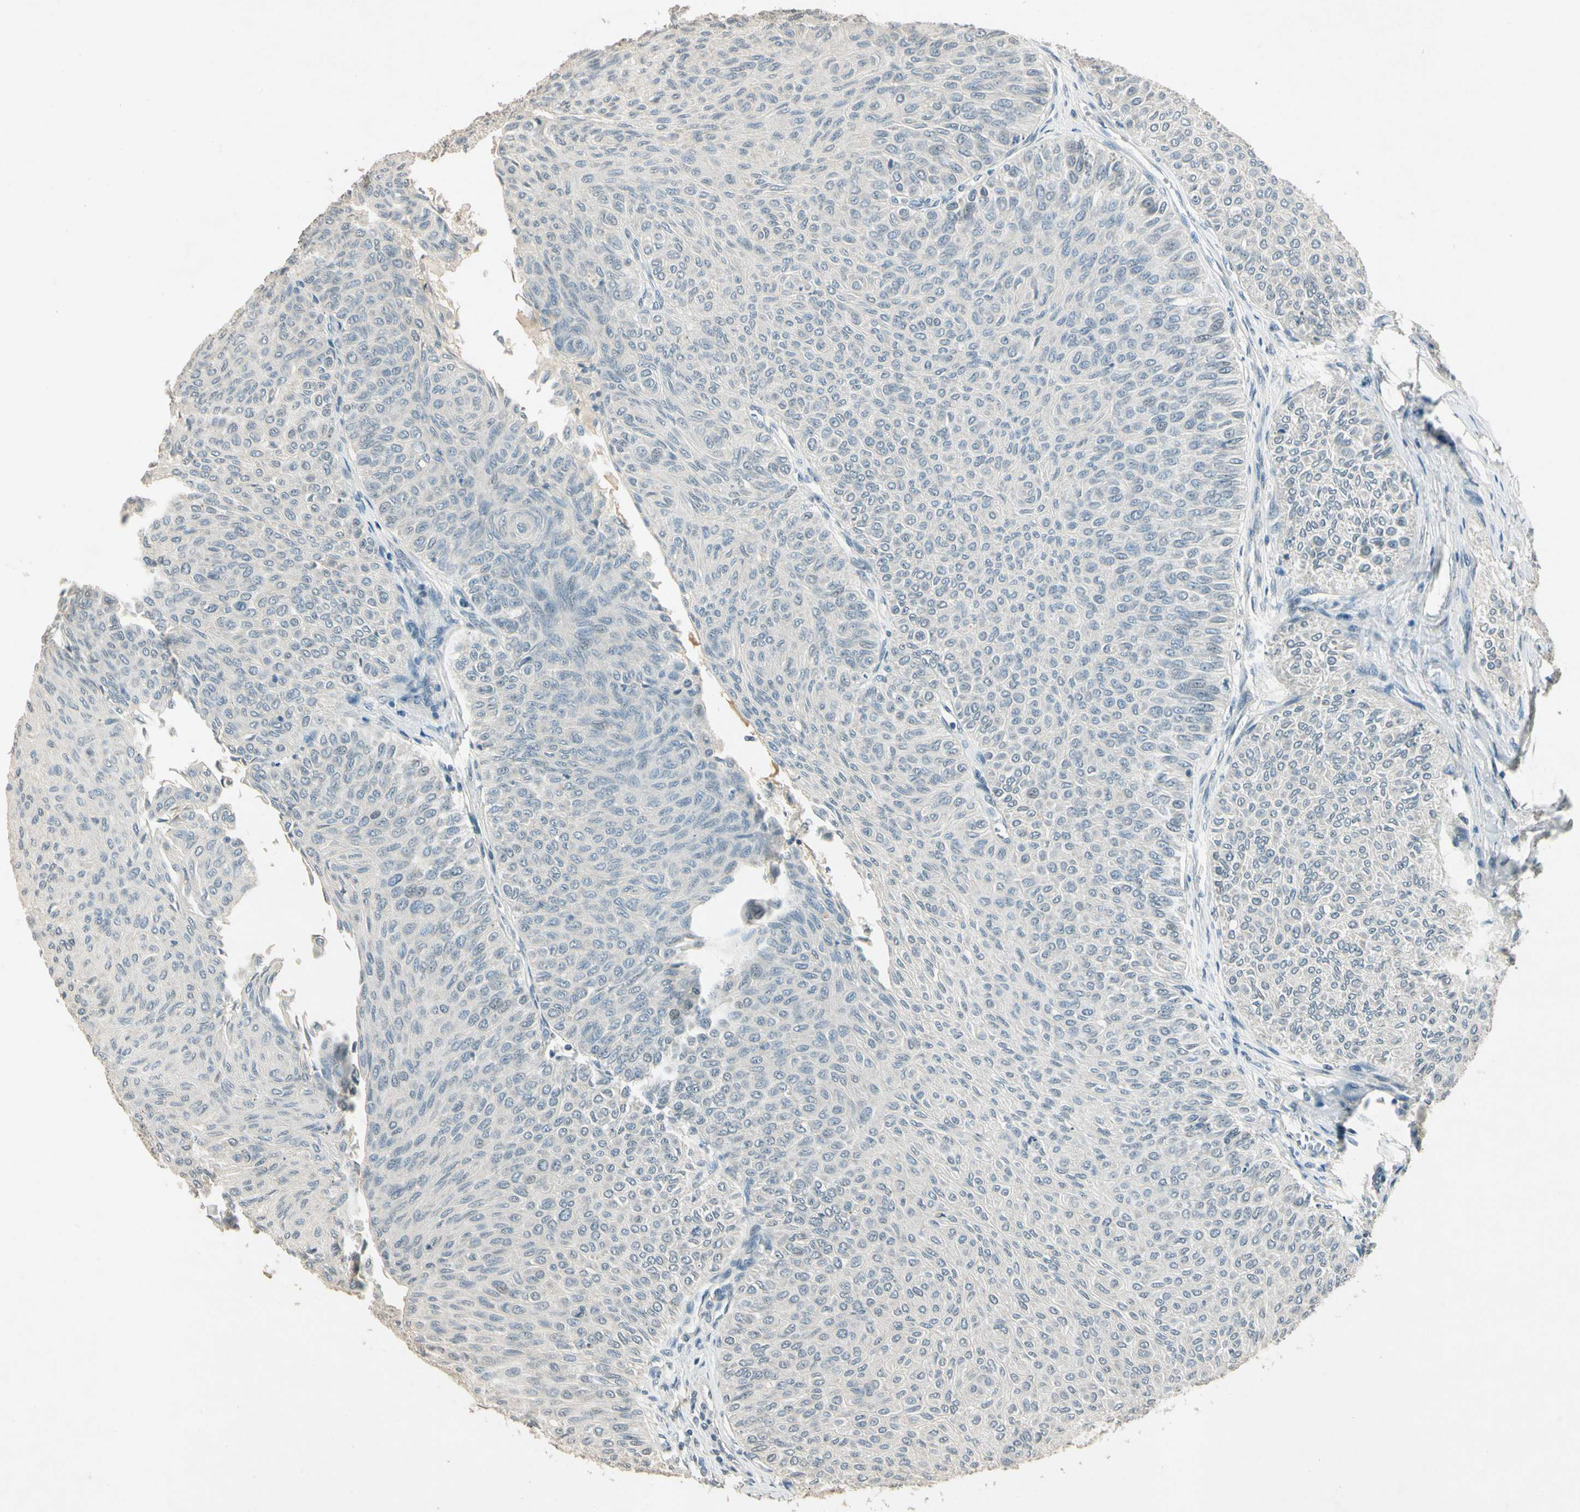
{"staining": {"intensity": "negative", "quantity": "none", "location": "none"}, "tissue": "urothelial cancer", "cell_type": "Tumor cells", "image_type": "cancer", "snomed": [{"axis": "morphology", "description": "Urothelial carcinoma, Low grade"}, {"axis": "topography", "description": "Urinary bladder"}], "caption": "An IHC micrograph of urothelial carcinoma (low-grade) is shown. There is no staining in tumor cells of urothelial carcinoma (low-grade).", "gene": "ZBTB4", "patient": {"sex": "male", "age": 78}}